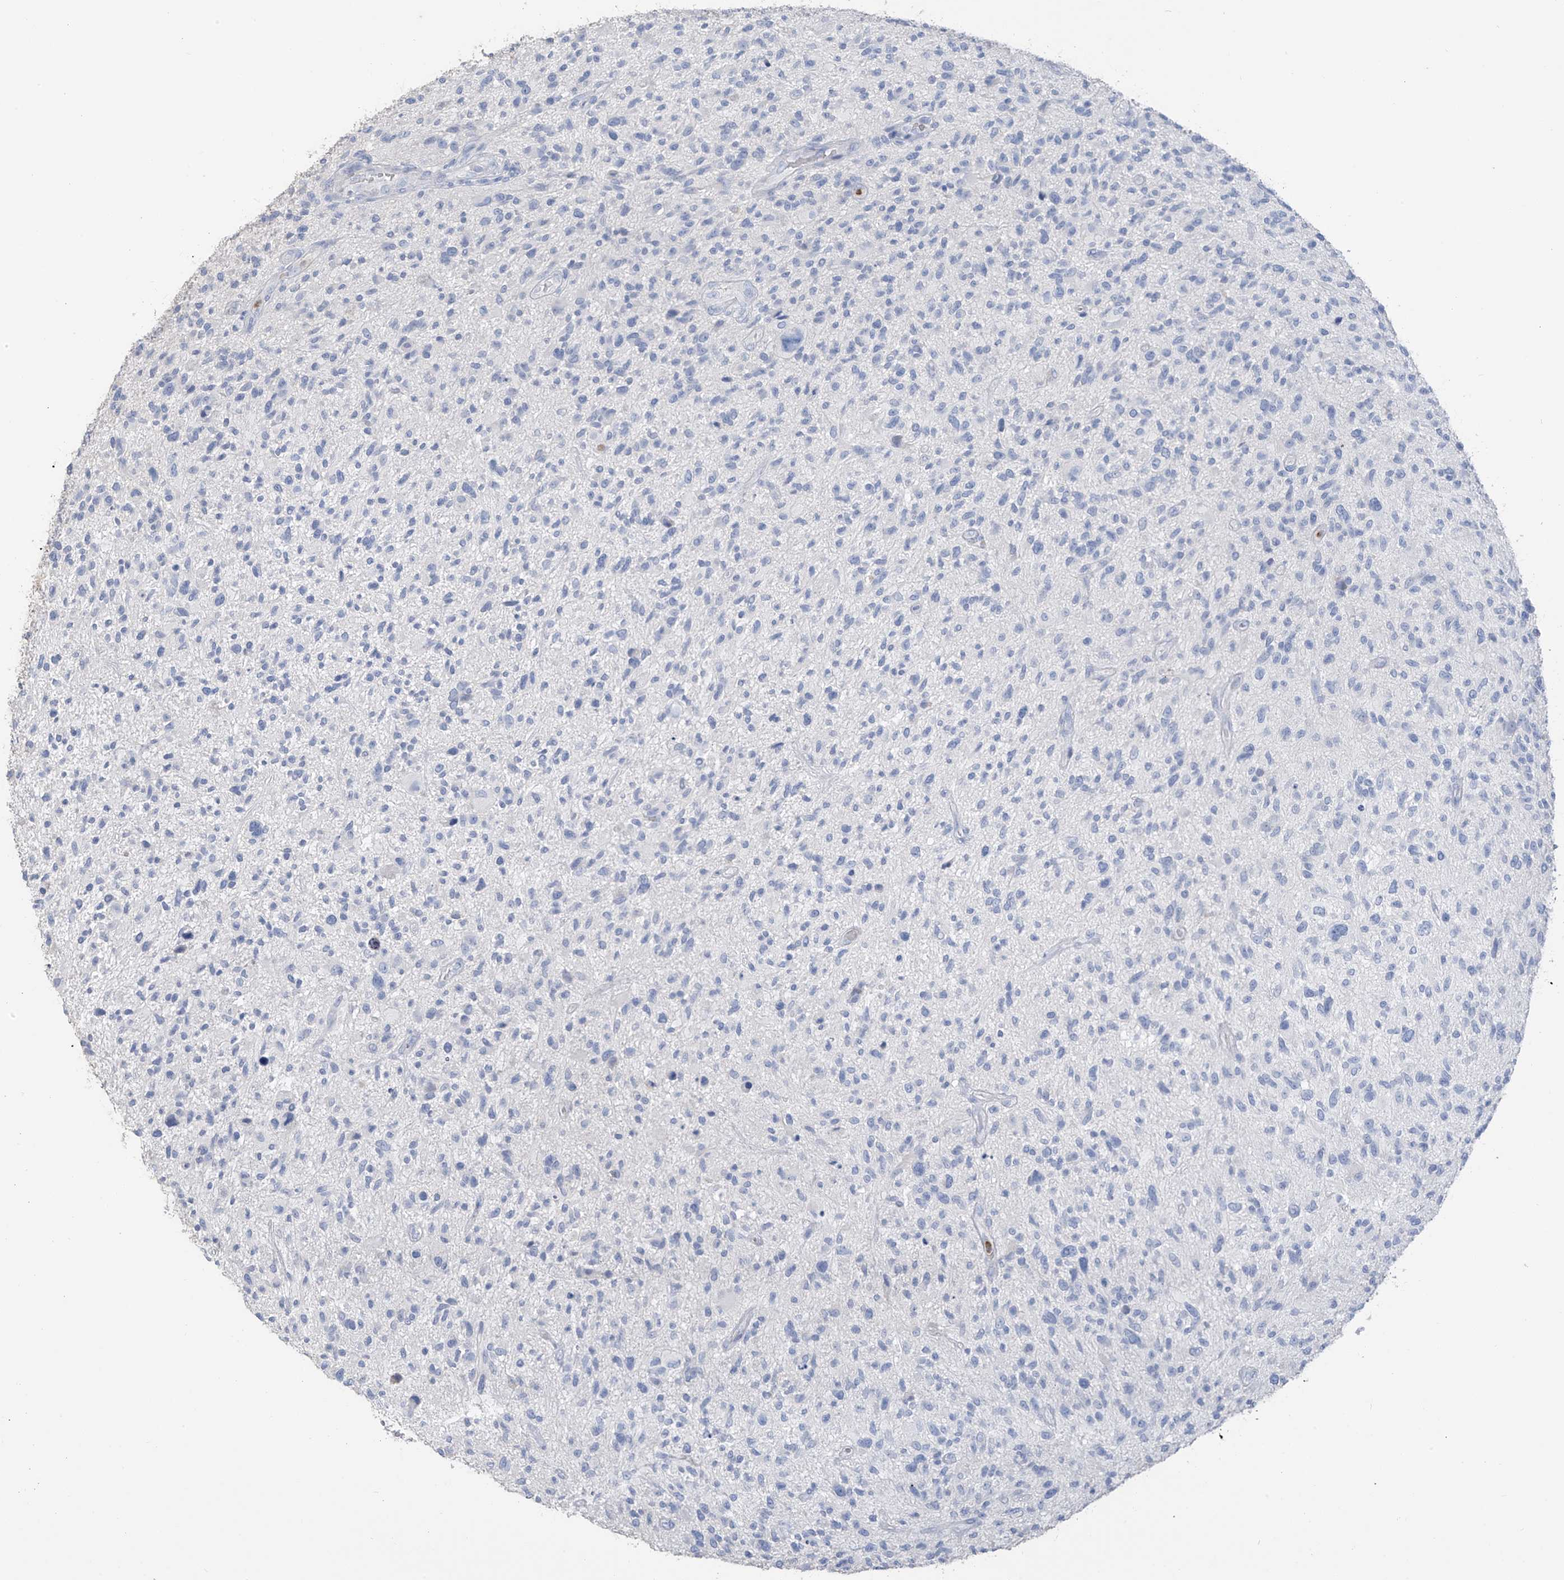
{"staining": {"intensity": "negative", "quantity": "none", "location": "none"}, "tissue": "glioma", "cell_type": "Tumor cells", "image_type": "cancer", "snomed": [{"axis": "morphology", "description": "Glioma, malignant, High grade"}, {"axis": "topography", "description": "Brain"}], "caption": "The IHC micrograph has no significant staining in tumor cells of malignant glioma (high-grade) tissue.", "gene": "PAFAH1B3", "patient": {"sex": "male", "age": 47}}